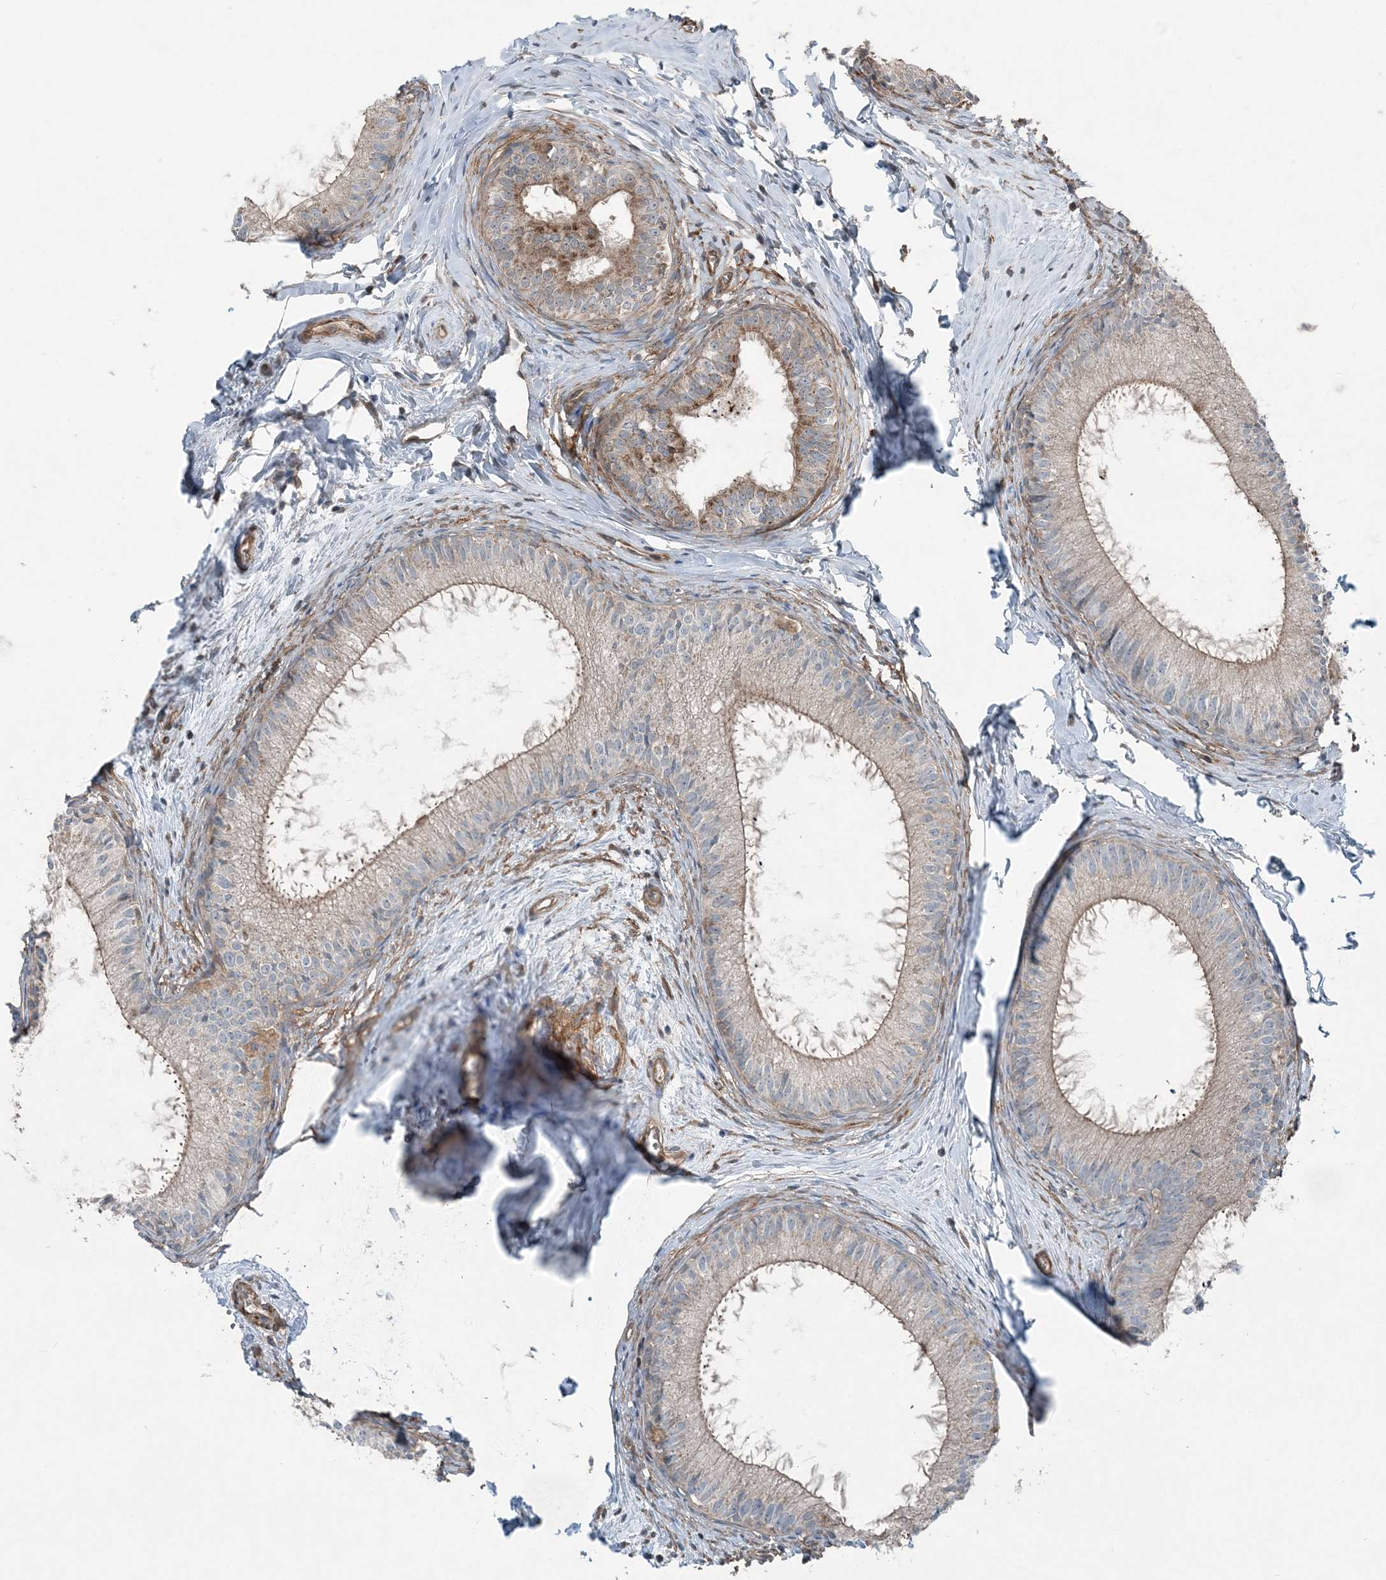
{"staining": {"intensity": "moderate", "quantity": "25%-75%", "location": "cytoplasmic/membranous"}, "tissue": "epididymis", "cell_type": "Glandular cells", "image_type": "normal", "snomed": [{"axis": "morphology", "description": "Normal tissue, NOS"}, {"axis": "topography", "description": "Epididymis"}], "caption": "The image displays staining of normal epididymis, revealing moderate cytoplasmic/membranous protein staining (brown color) within glandular cells.", "gene": "KY", "patient": {"sex": "male", "age": 34}}